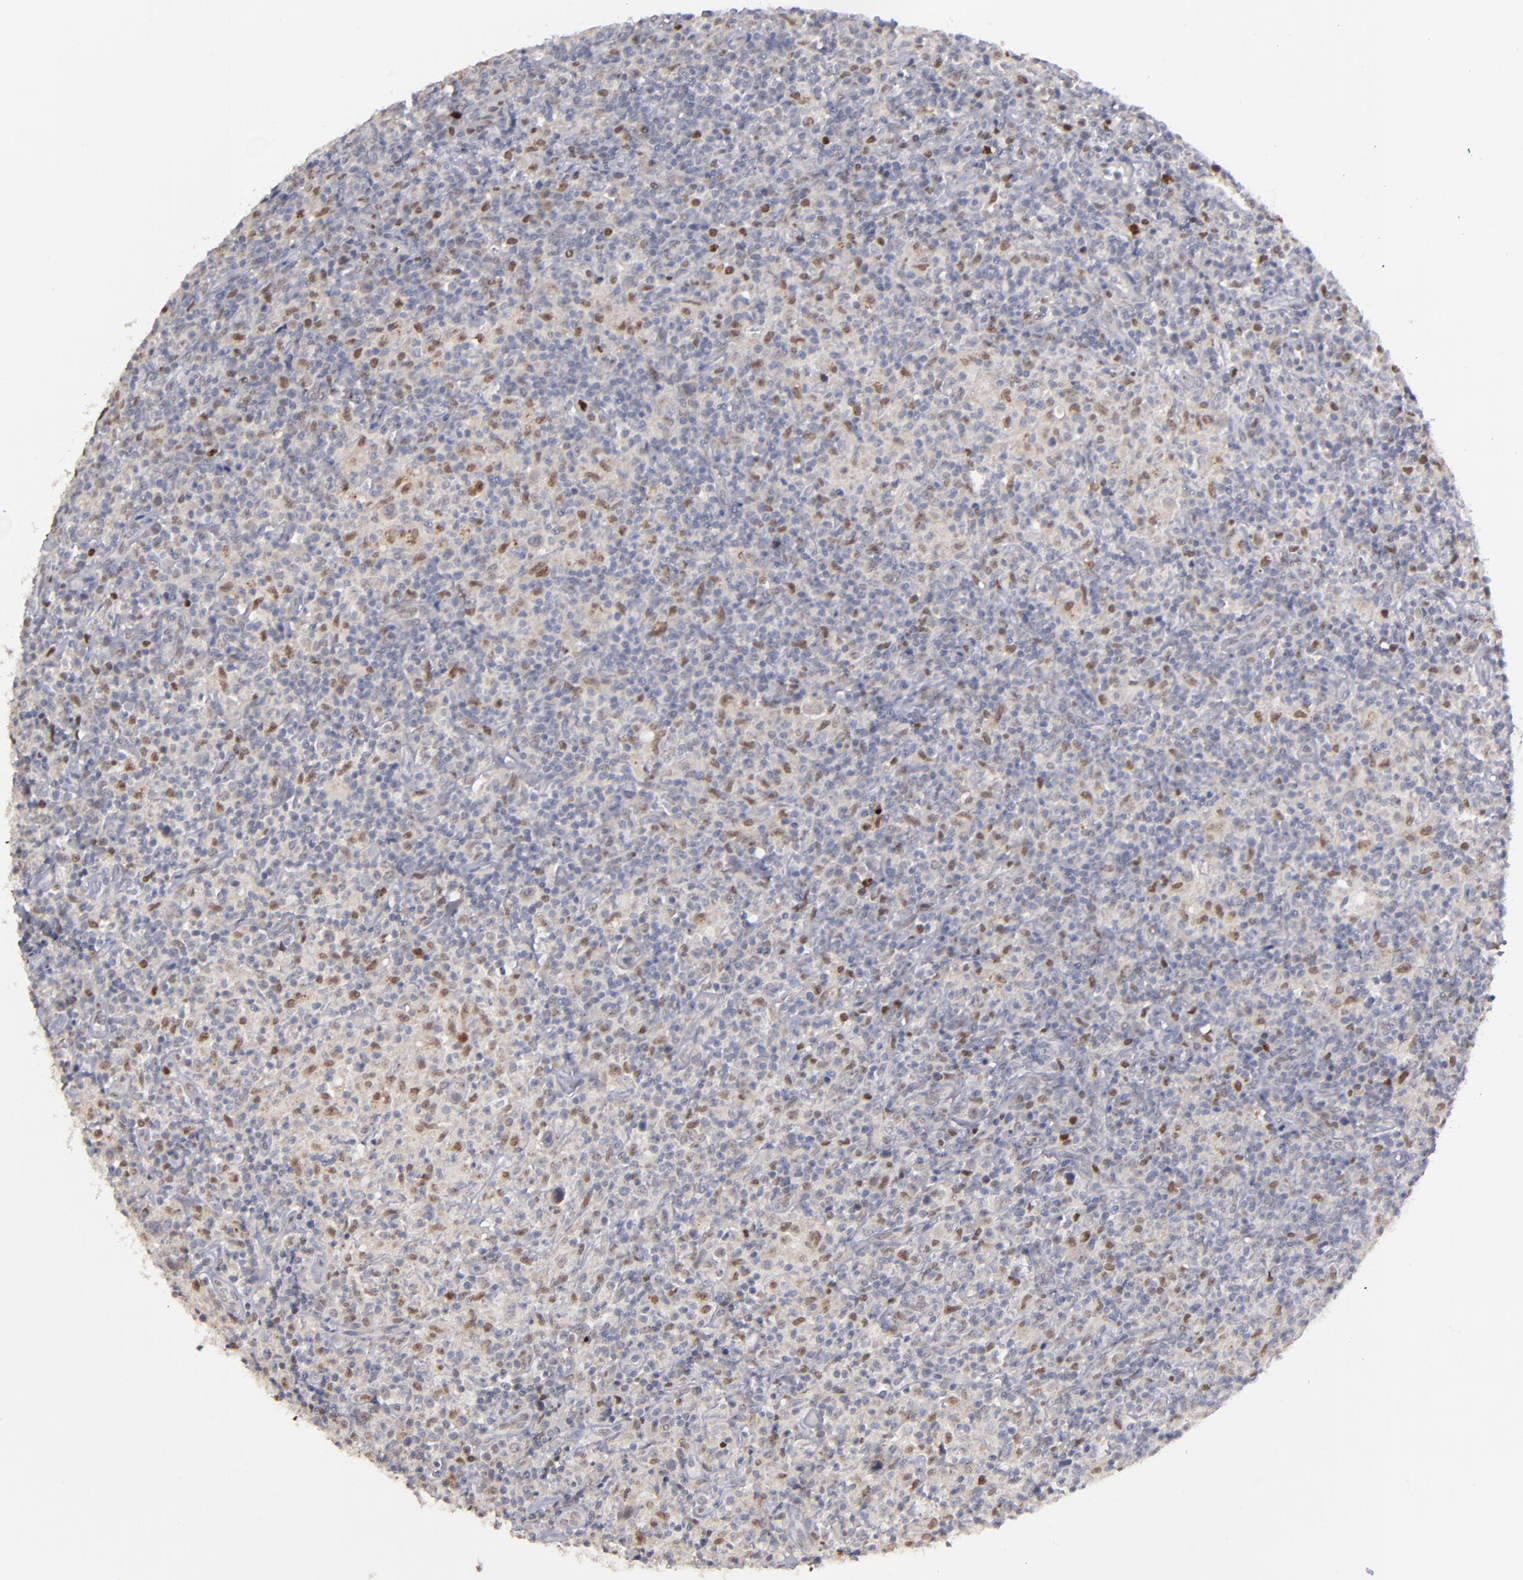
{"staining": {"intensity": "weak", "quantity": "25%-75%", "location": "nuclear"}, "tissue": "lymphoma", "cell_type": "Tumor cells", "image_type": "cancer", "snomed": [{"axis": "morphology", "description": "Hodgkin's disease, NOS"}, {"axis": "topography", "description": "Lymph node"}], "caption": "This micrograph displays immunohistochemistry staining of Hodgkin's disease, with low weak nuclear positivity in approximately 25%-75% of tumor cells.", "gene": "RREB1", "patient": {"sex": "male", "age": 65}}